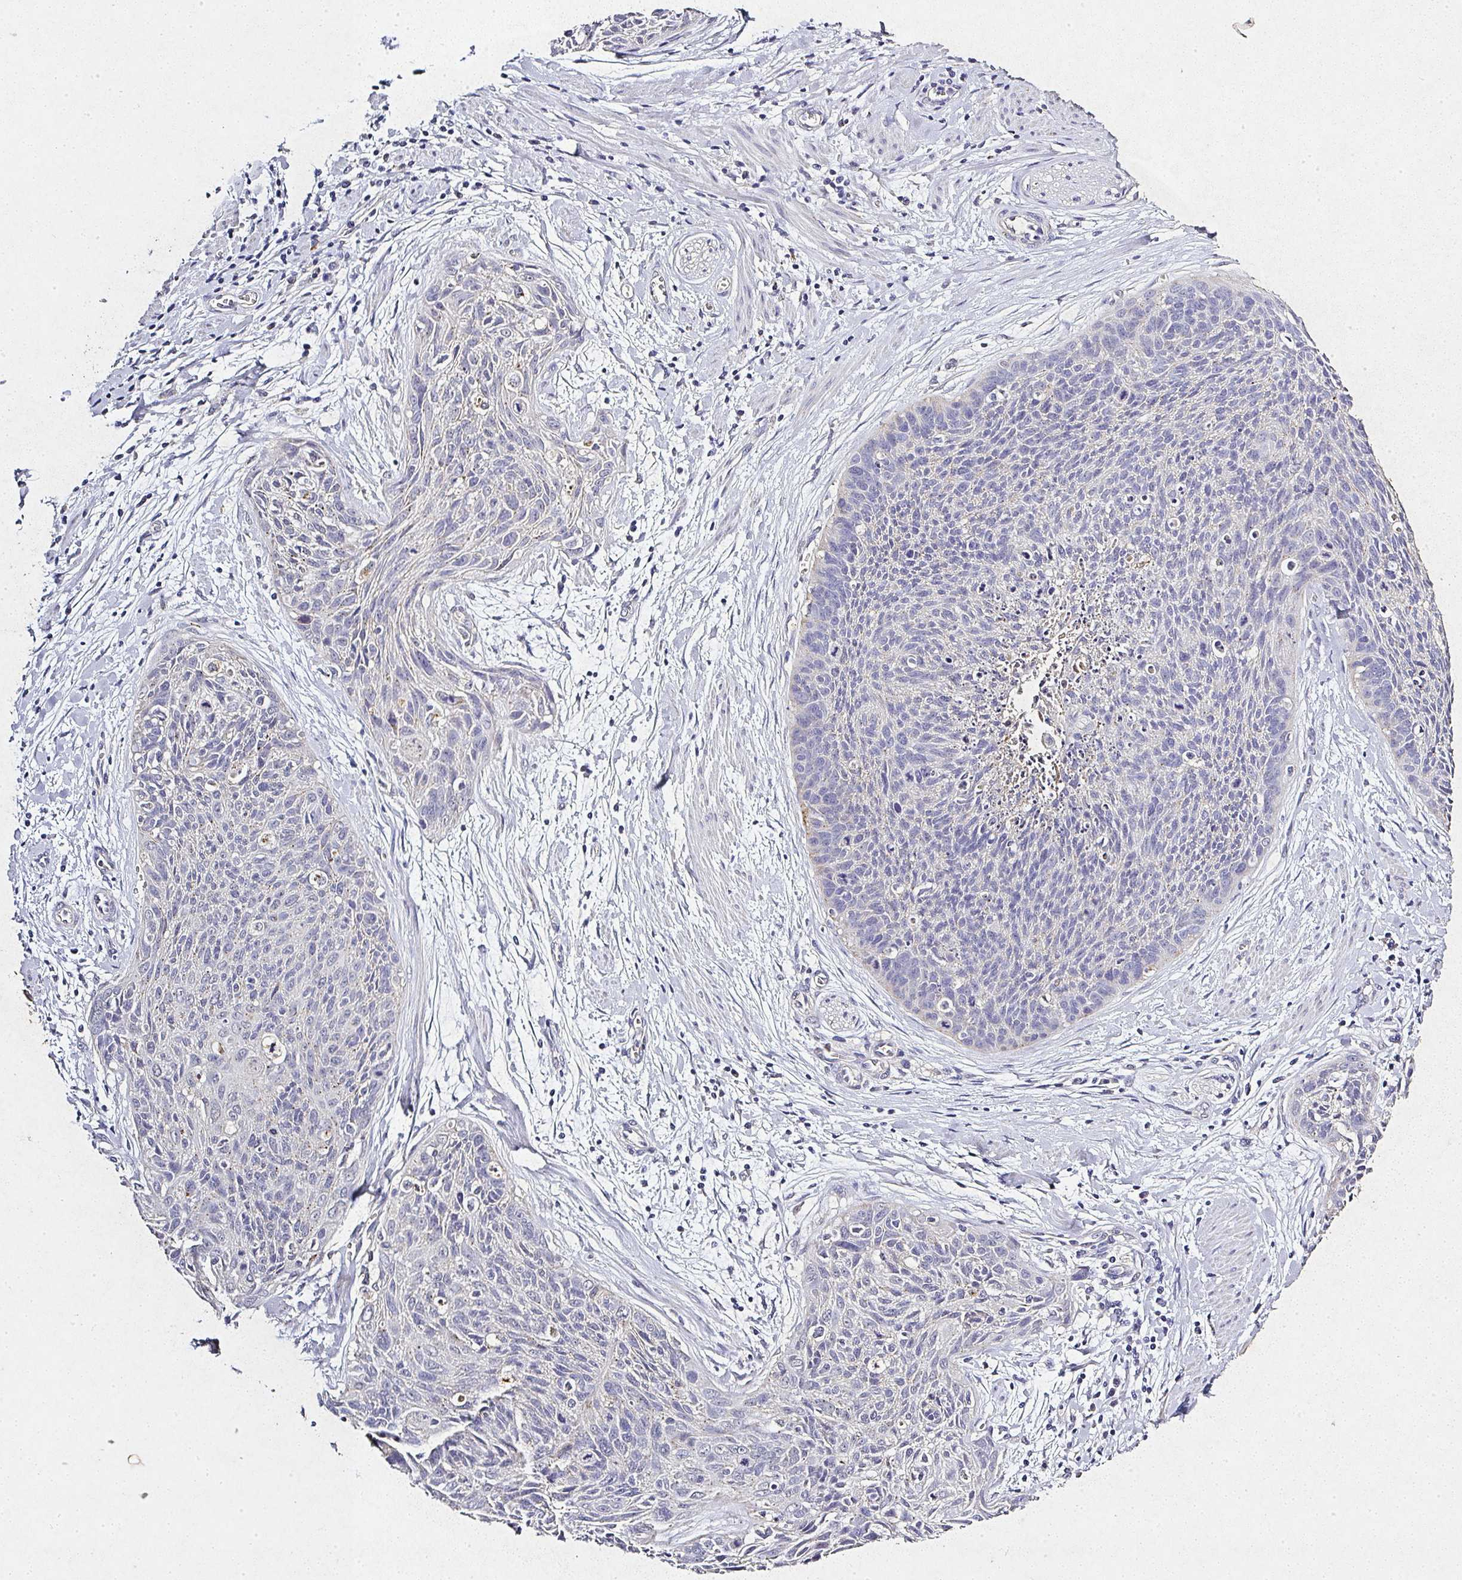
{"staining": {"intensity": "negative", "quantity": "none", "location": "none"}, "tissue": "cervical cancer", "cell_type": "Tumor cells", "image_type": "cancer", "snomed": [{"axis": "morphology", "description": "Squamous cell carcinoma, NOS"}, {"axis": "topography", "description": "Cervix"}], "caption": "This is an IHC micrograph of squamous cell carcinoma (cervical). There is no staining in tumor cells.", "gene": "RPS2", "patient": {"sex": "female", "age": 55}}